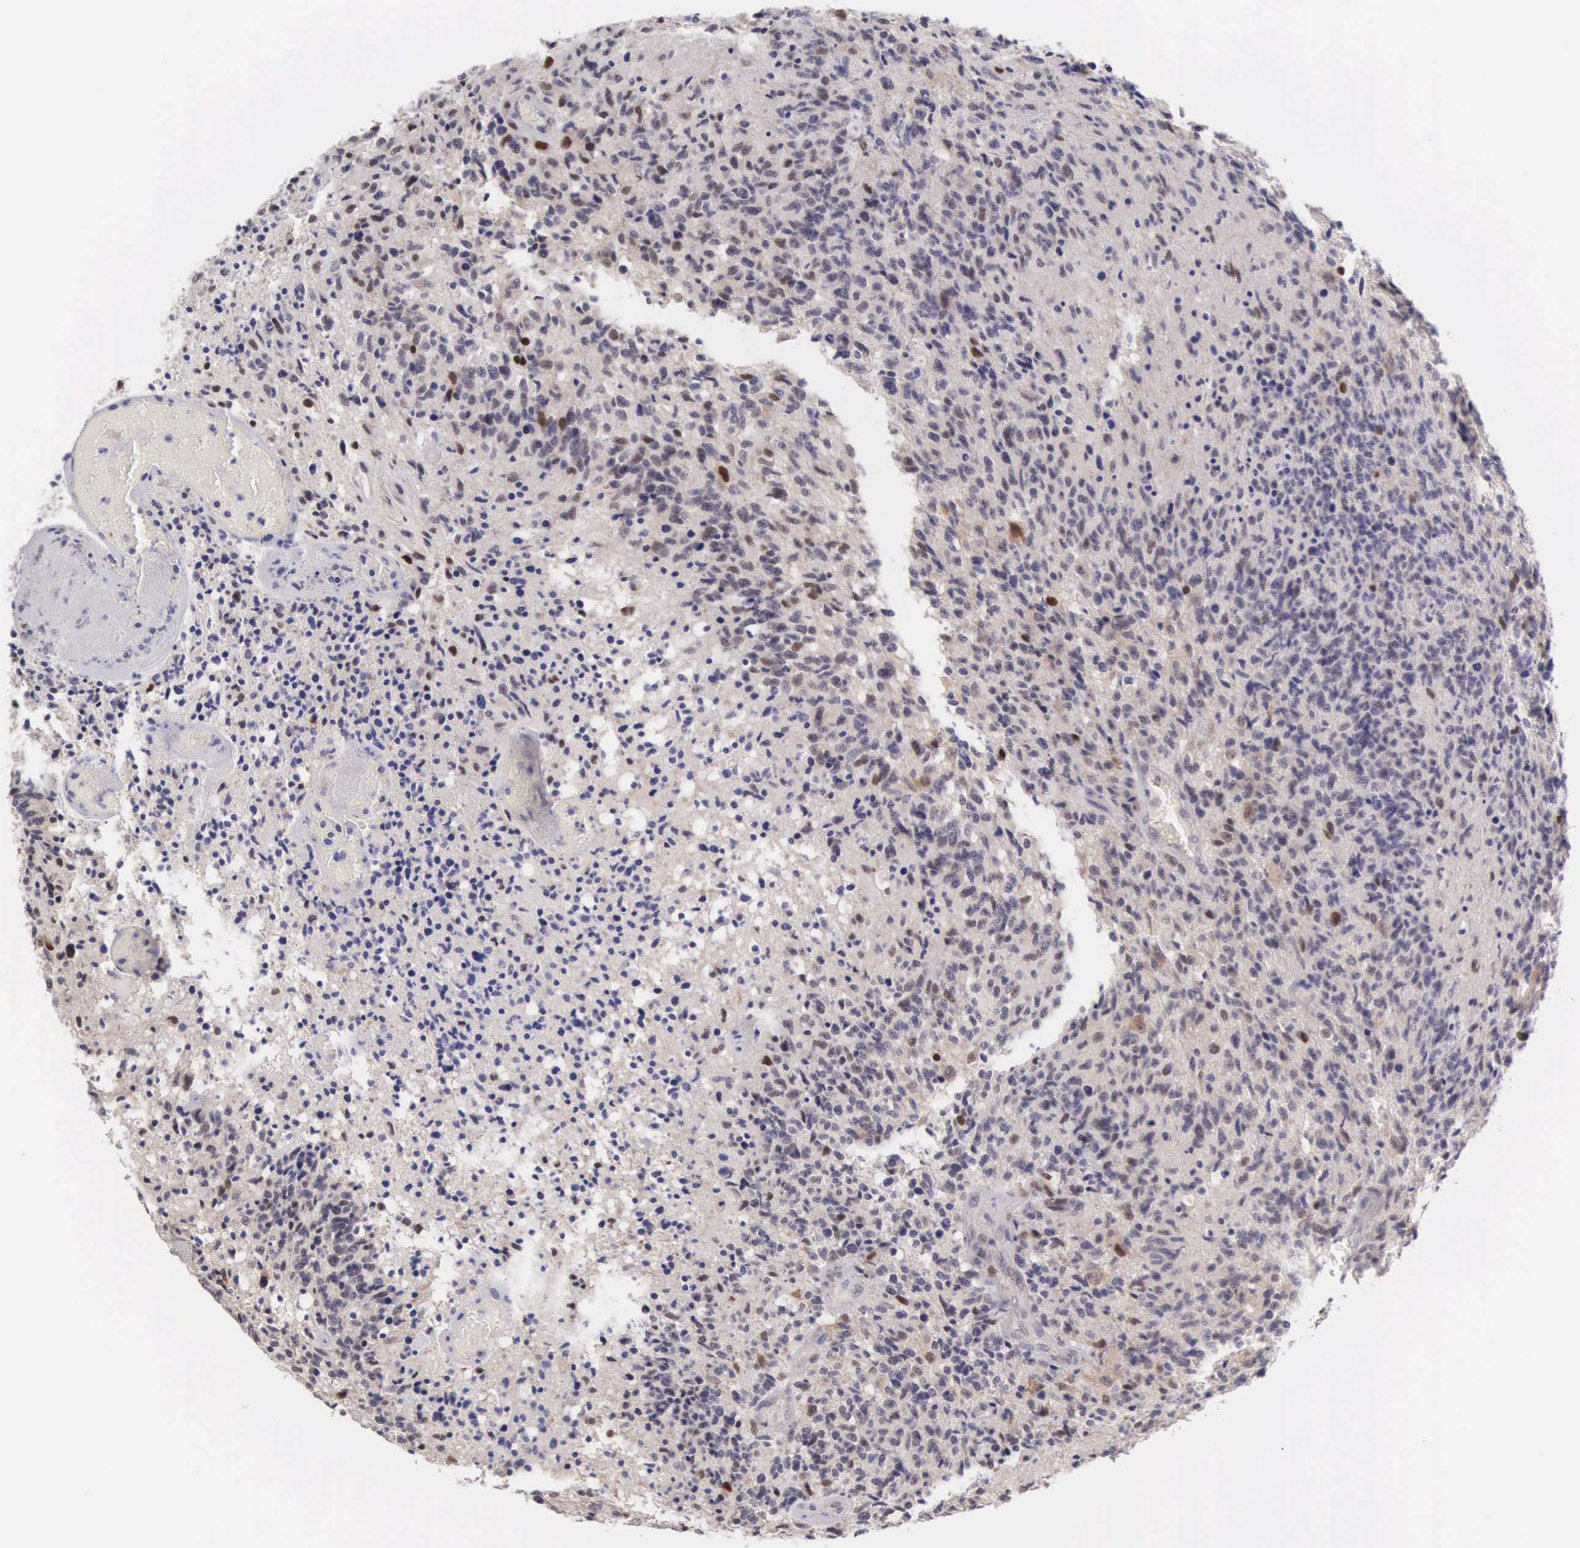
{"staining": {"intensity": "moderate", "quantity": "<25%", "location": "nuclear"}, "tissue": "glioma", "cell_type": "Tumor cells", "image_type": "cancer", "snomed": [{"axis": "morphology", "description": "Glioma, malignant, High grade"}, {"axis": "topography", "description": "Brain"}], "caption": "This is a micrograph of immunohistochemistry staining of malignant high-grade glioma, which shows moderate expression in the nuclear of tumor cells.", "gene": "GRK3", "patient": {"sex": "male", "age": 36}}